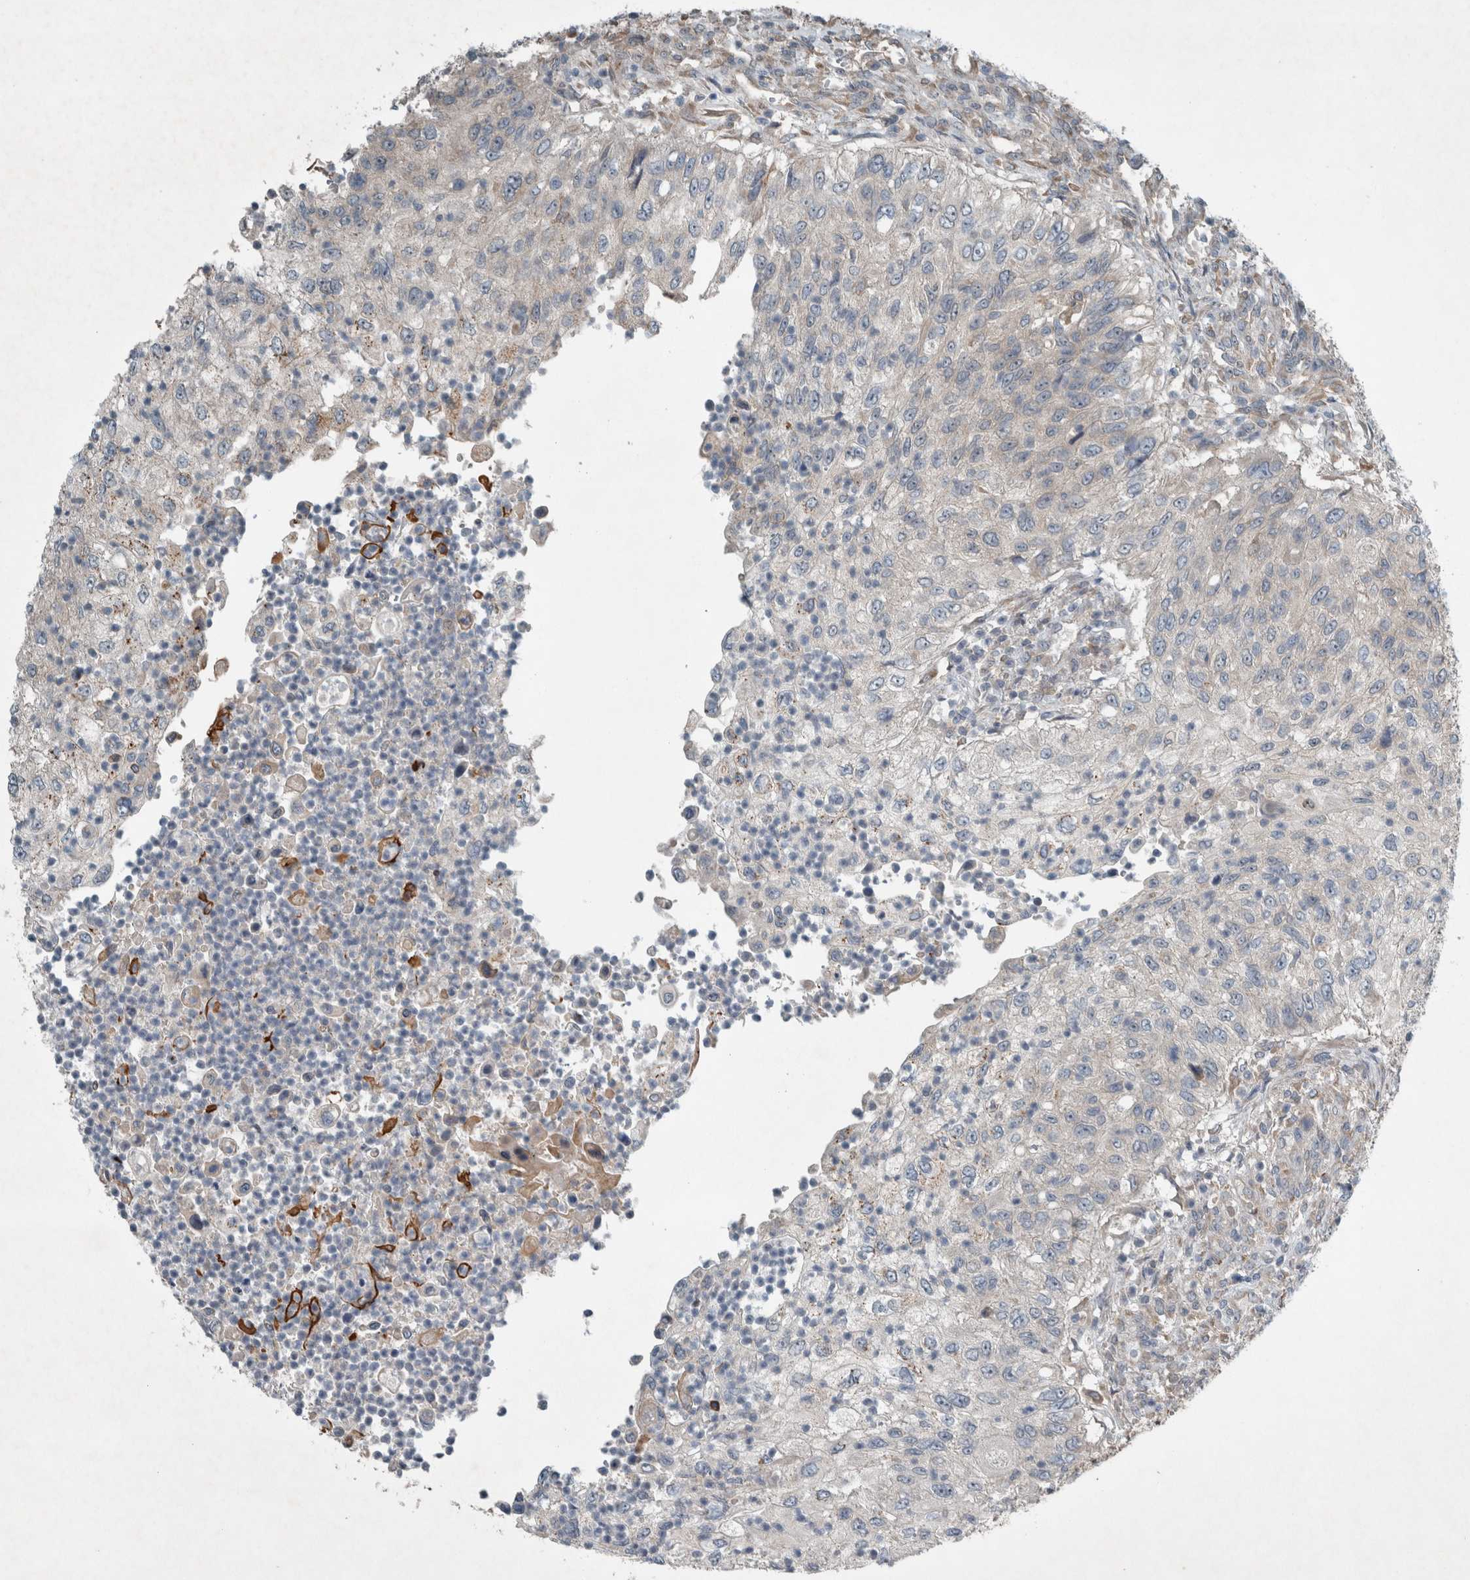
{"staining": {"intensity": "negative", "quantity": "none", "location": "none"}, "tissue": "urothelial cancer", "cell_type": "Tumor cells", "image_type": "cancer", "snomed": [{"axis": "morphology", "description": "Urothelial carcinoma, High grade"}, {"axis": "topography", "description": "Urinary bladder"}], "caption": "Tumor cells are negative for protein expression in human urothelial carcinoma (high-grade).", "gene": "RALGDS", "patient": {"sex": "female", "age": 60}}